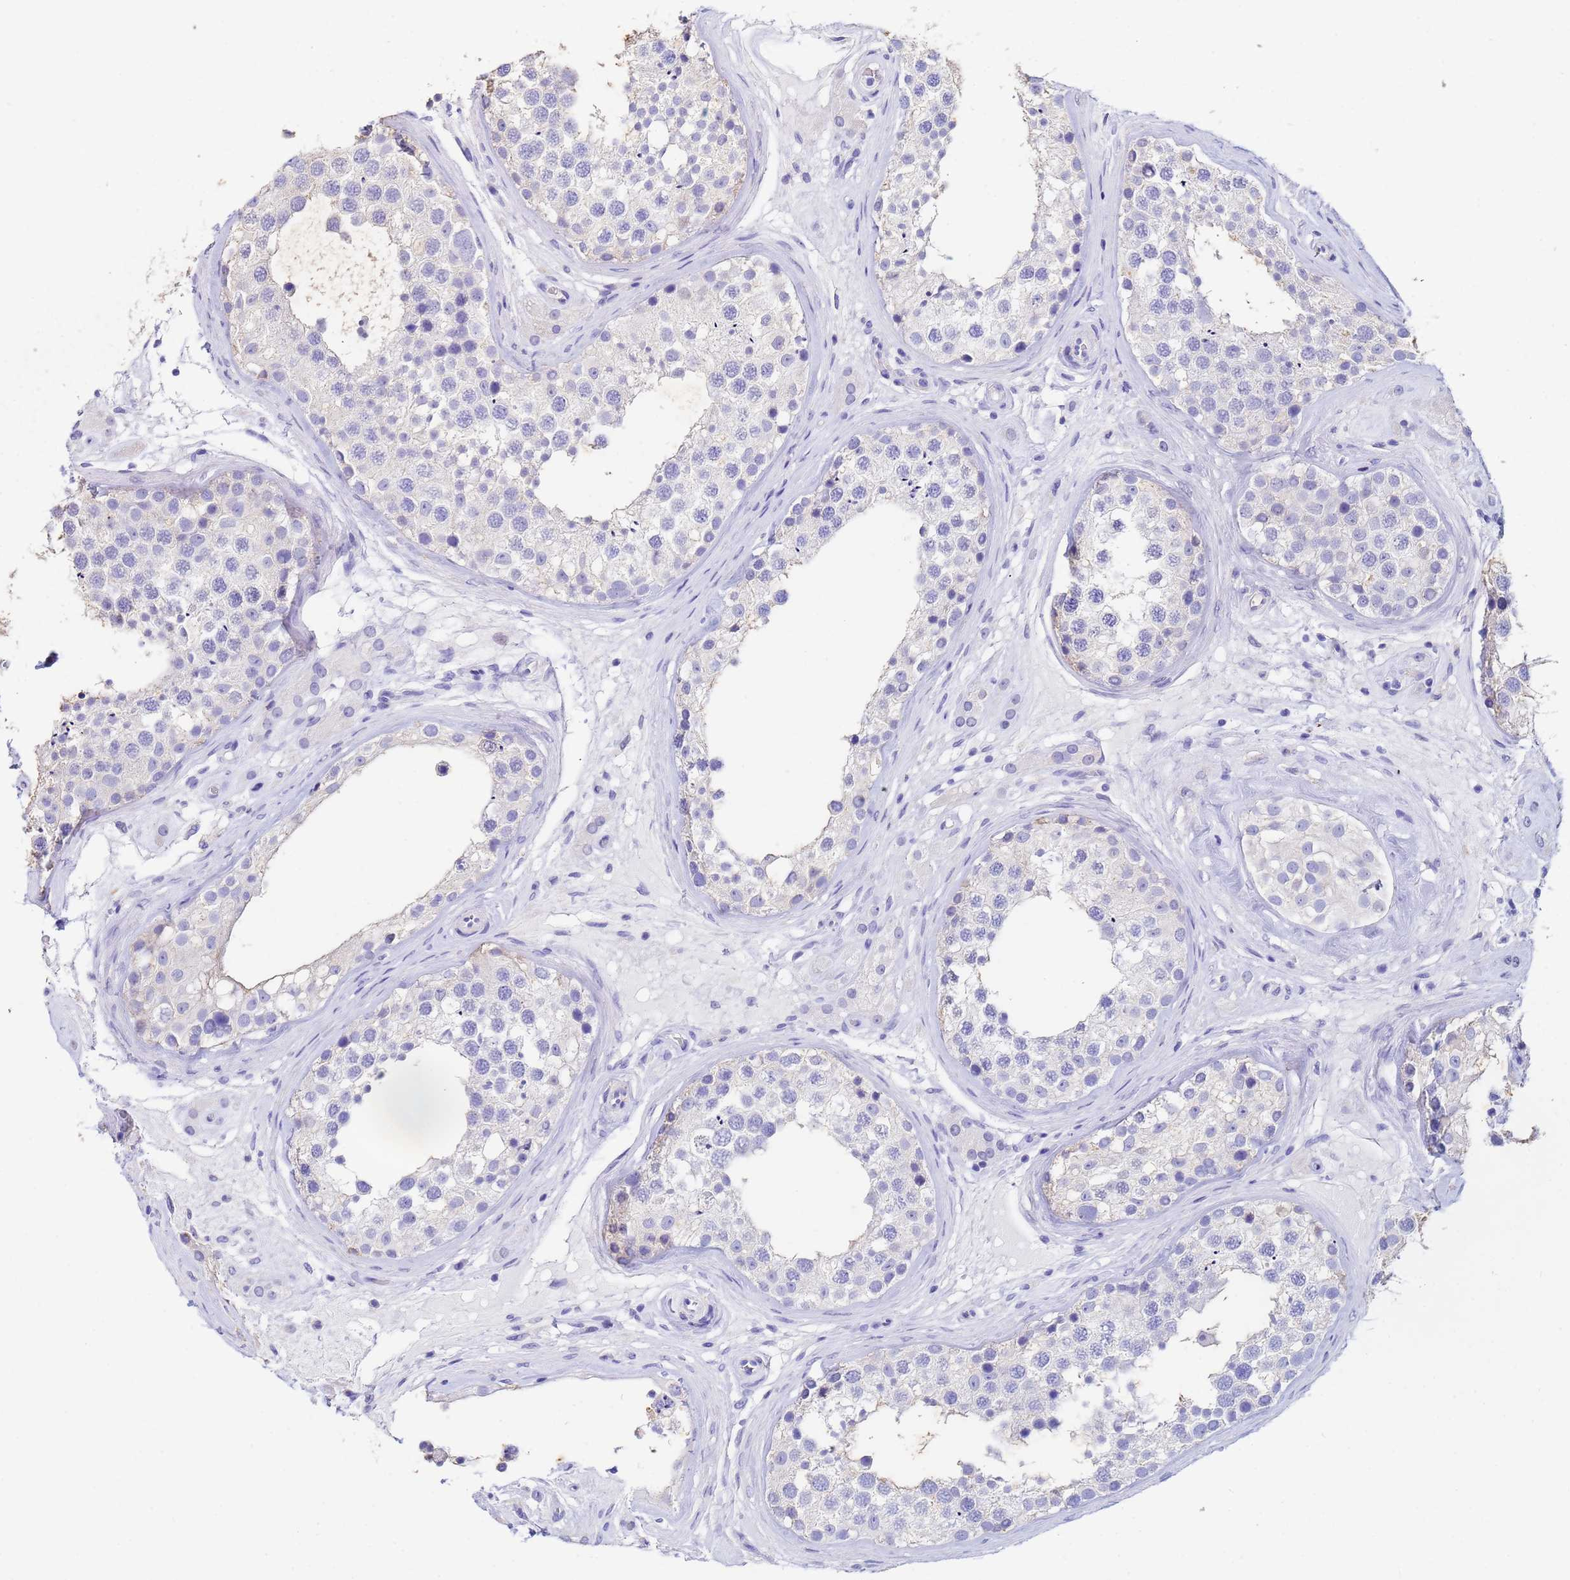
{"staining": {"intensity": "negative", "quantity": "none", "location": "none"}, "tissue": "testis", "cell_type": "Cells in seminiferous ducts", "image_type": "normal", "snomed": [{"axis": "morphology", "description": "Normal tissue, NOS"}, {"axis": "topography", "description": "Testis"}], "caption": "A high-resolution photomicrograph shows immunohistochemistry (IHC) staining of normal testis, which shows no significant staining in cells in seminiferous ducts.", "gene": "CSTB", "patient": {"sex": "male", "age": 46}}